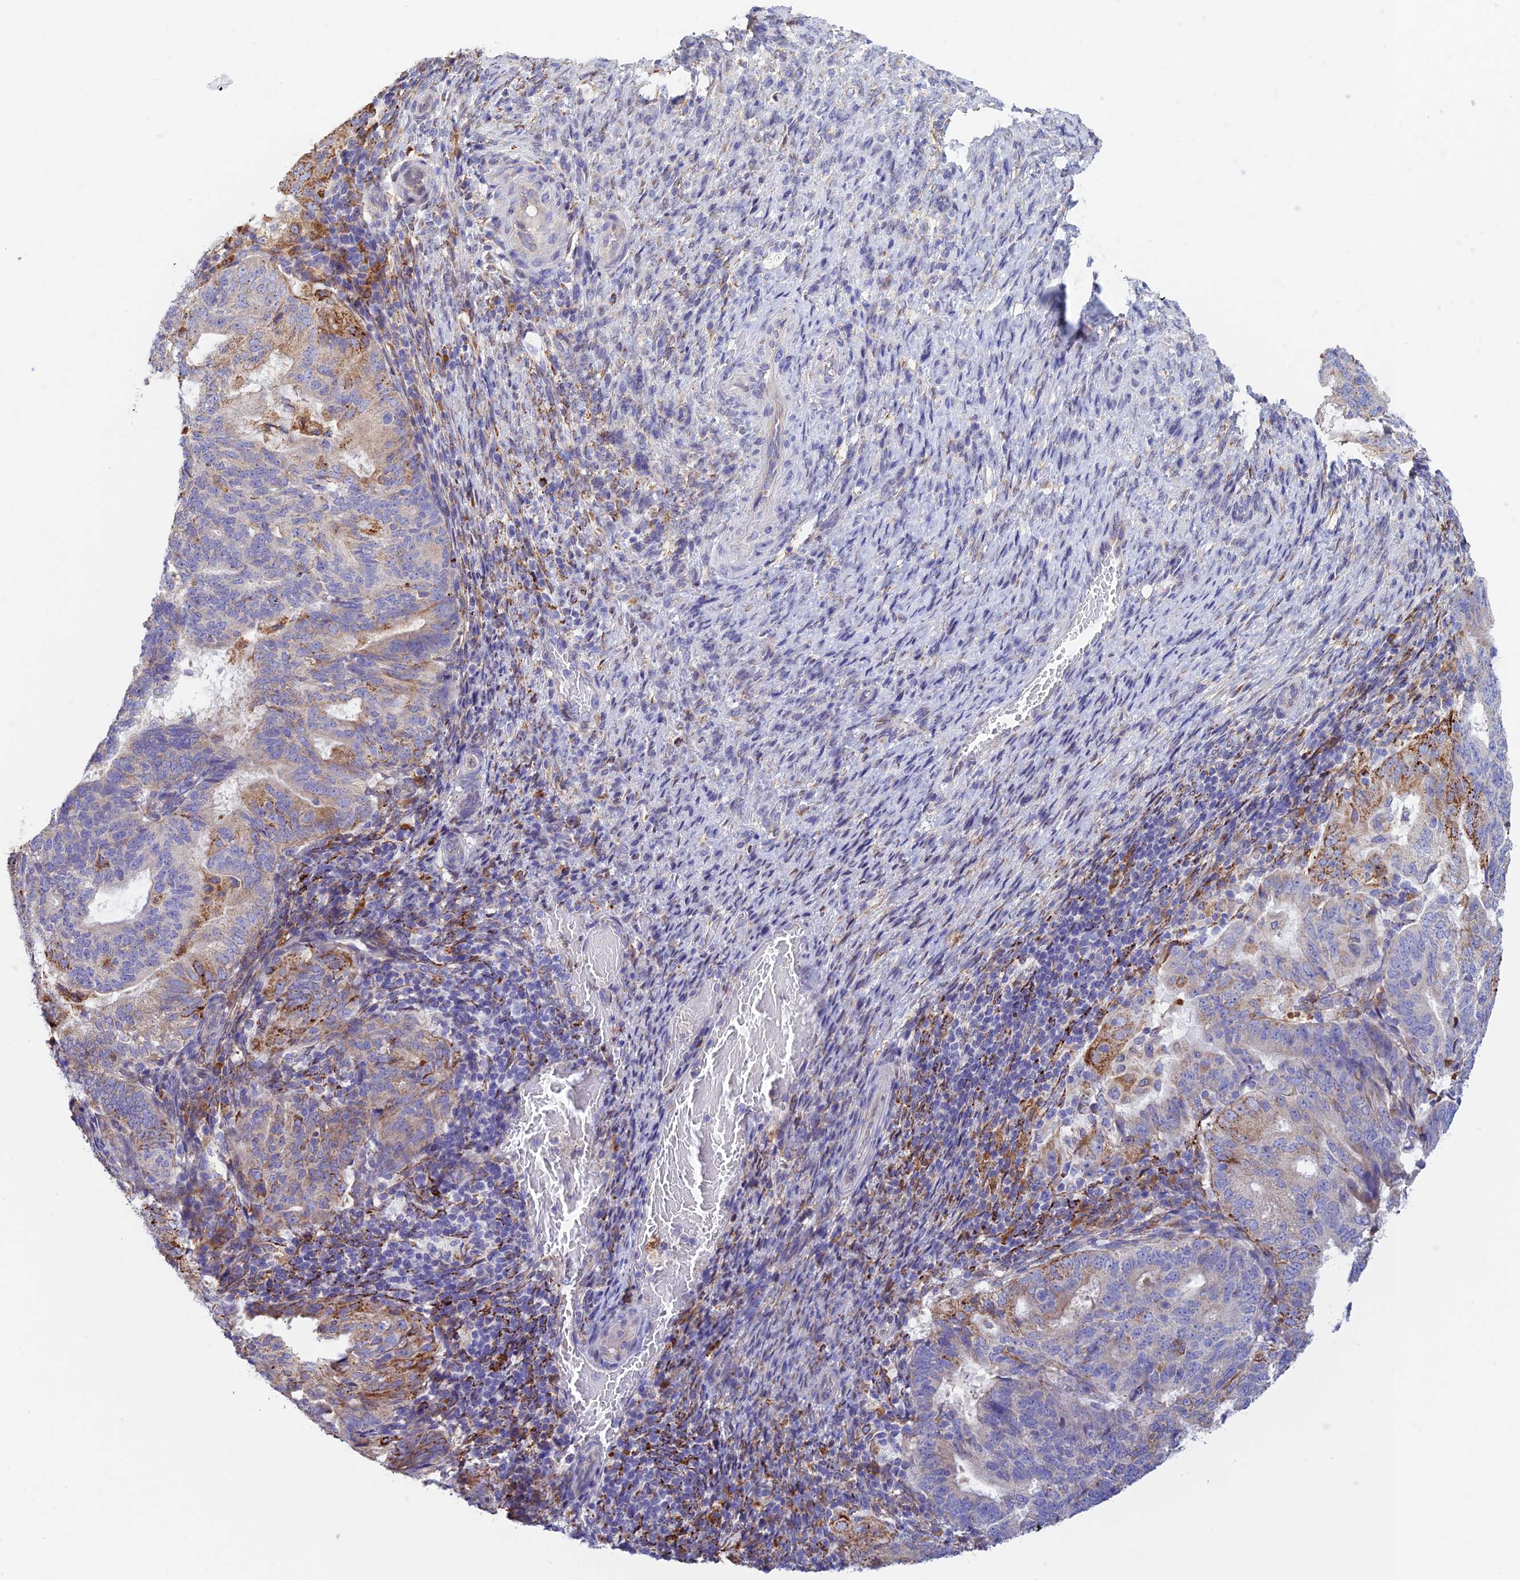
{"staining": {"intensity": "strong", "quantity": "<25%", "location": "cytoplasmic/membranous"}, "tissue": "endometrial cancer", "cell_type": "Tumor cells", "image_type": "cancer", "snomed": [{"axis": "morphology", "description": "Adenocarcinoma, NOS"}, {"axis": "topography", "description": "Endometrium"}], "caption": "Strong cytoplasmic/membranous expression is appreciated in approximately <25% of tumor cells in endometrial adenocarcinoma.", "gene": "VKORC1", "patient": {"sex": "female", "age": 70}}